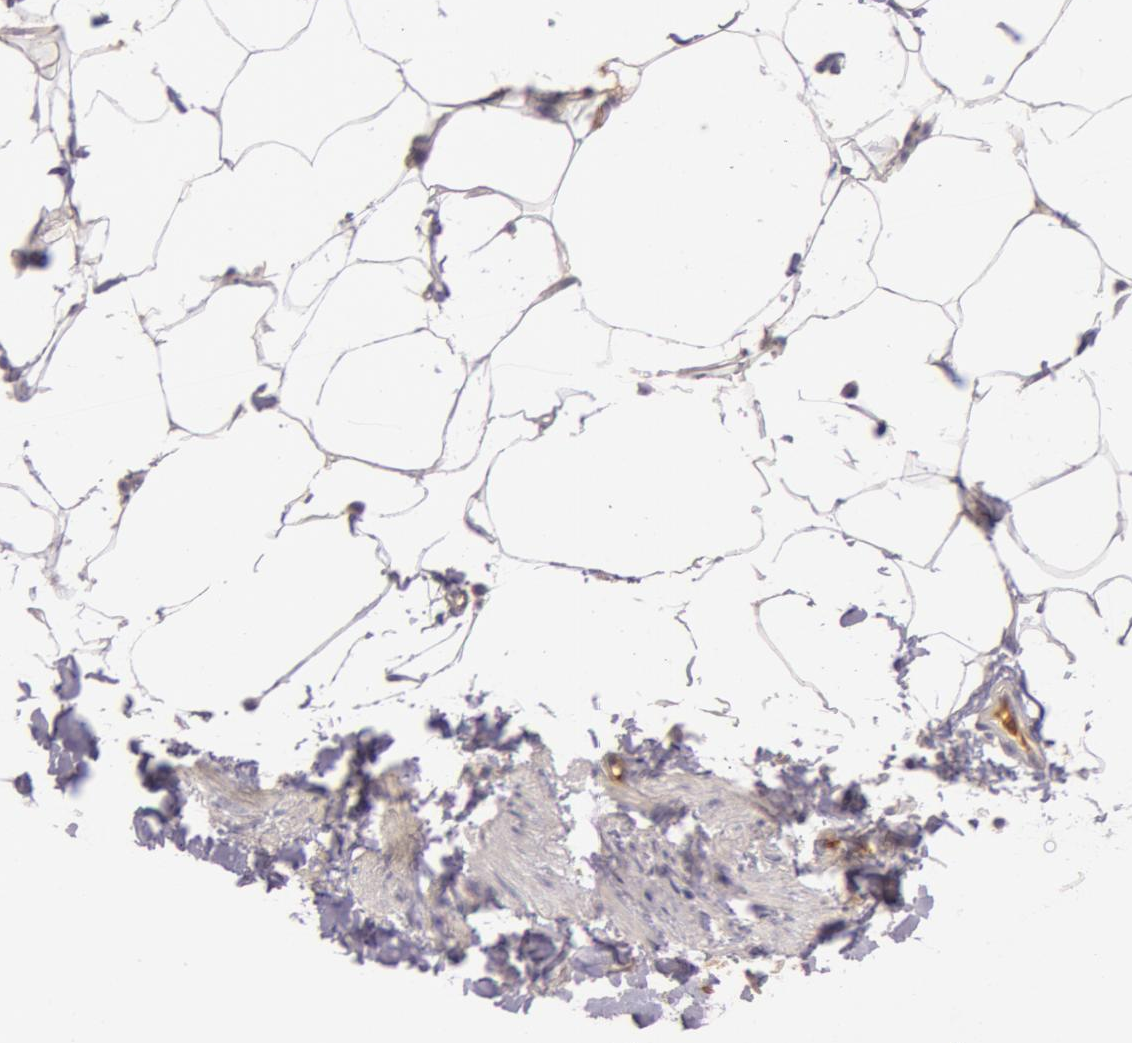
{"staining": {"intensity": "moderate", "quantity": ">75%", "location": "cytoplasmic/membranous"}, "tissue": "adipose tissue", "cell_type": "Adipocytes", "image_type": "normal", "snomed": [{"axis": "morphology", "description": "Normal tissue, NOS"}, {"axis": "topography", "description": "Vascular tissue"}], "caption": "Protein positivity by IHC shows moderate cytoplasmic/membranous expression in about >75% of adipocytes in normal adipose tissue.", "gene": "C4BPA", "patient": {"sex": "male", "age": 41}}